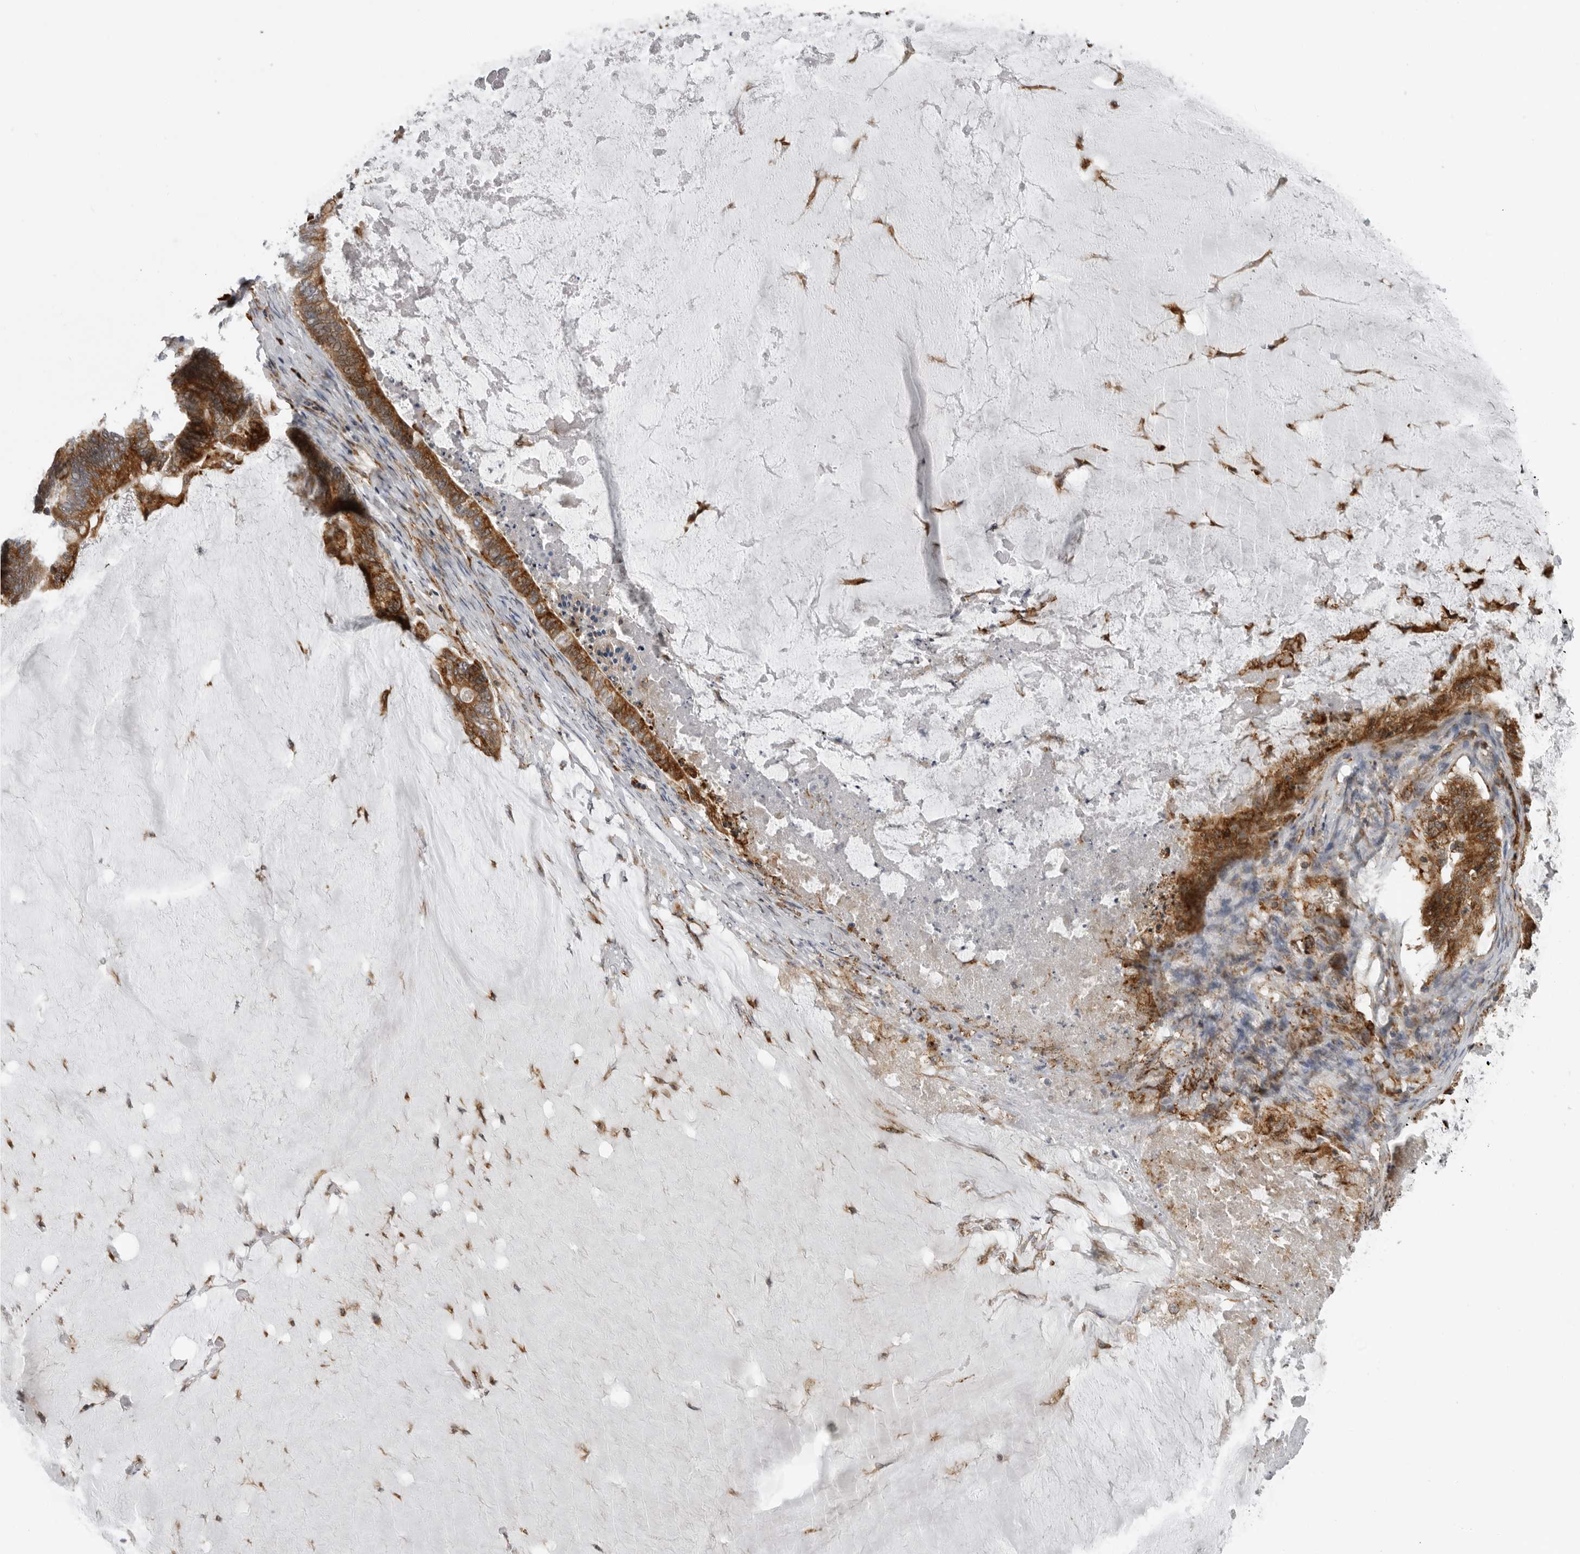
{"staining": {"intensity": "strong", "quantity": ">75%", "location": "cytoplasmic/membranous"}, "tissue": "ovarian cancer", "cell_type": "Tumor cells", "image_type": "cancer", "snomed": [{"axis": "morphology", "description": "Cystadenocarcinoma, mucinous, NOS"}, {"axis": "topography", "description": "Ovary"}], "caption": "About >75% of tumor cells in human ovarian cancer (mucinous cystadenocarcinoma) demonstrate strong cytoplasmic/membranous protein positivity as visualized by brown immunohistochemical staining.", "gene": "ALPK2", "patient": {"sex": "female", "age": 61}}